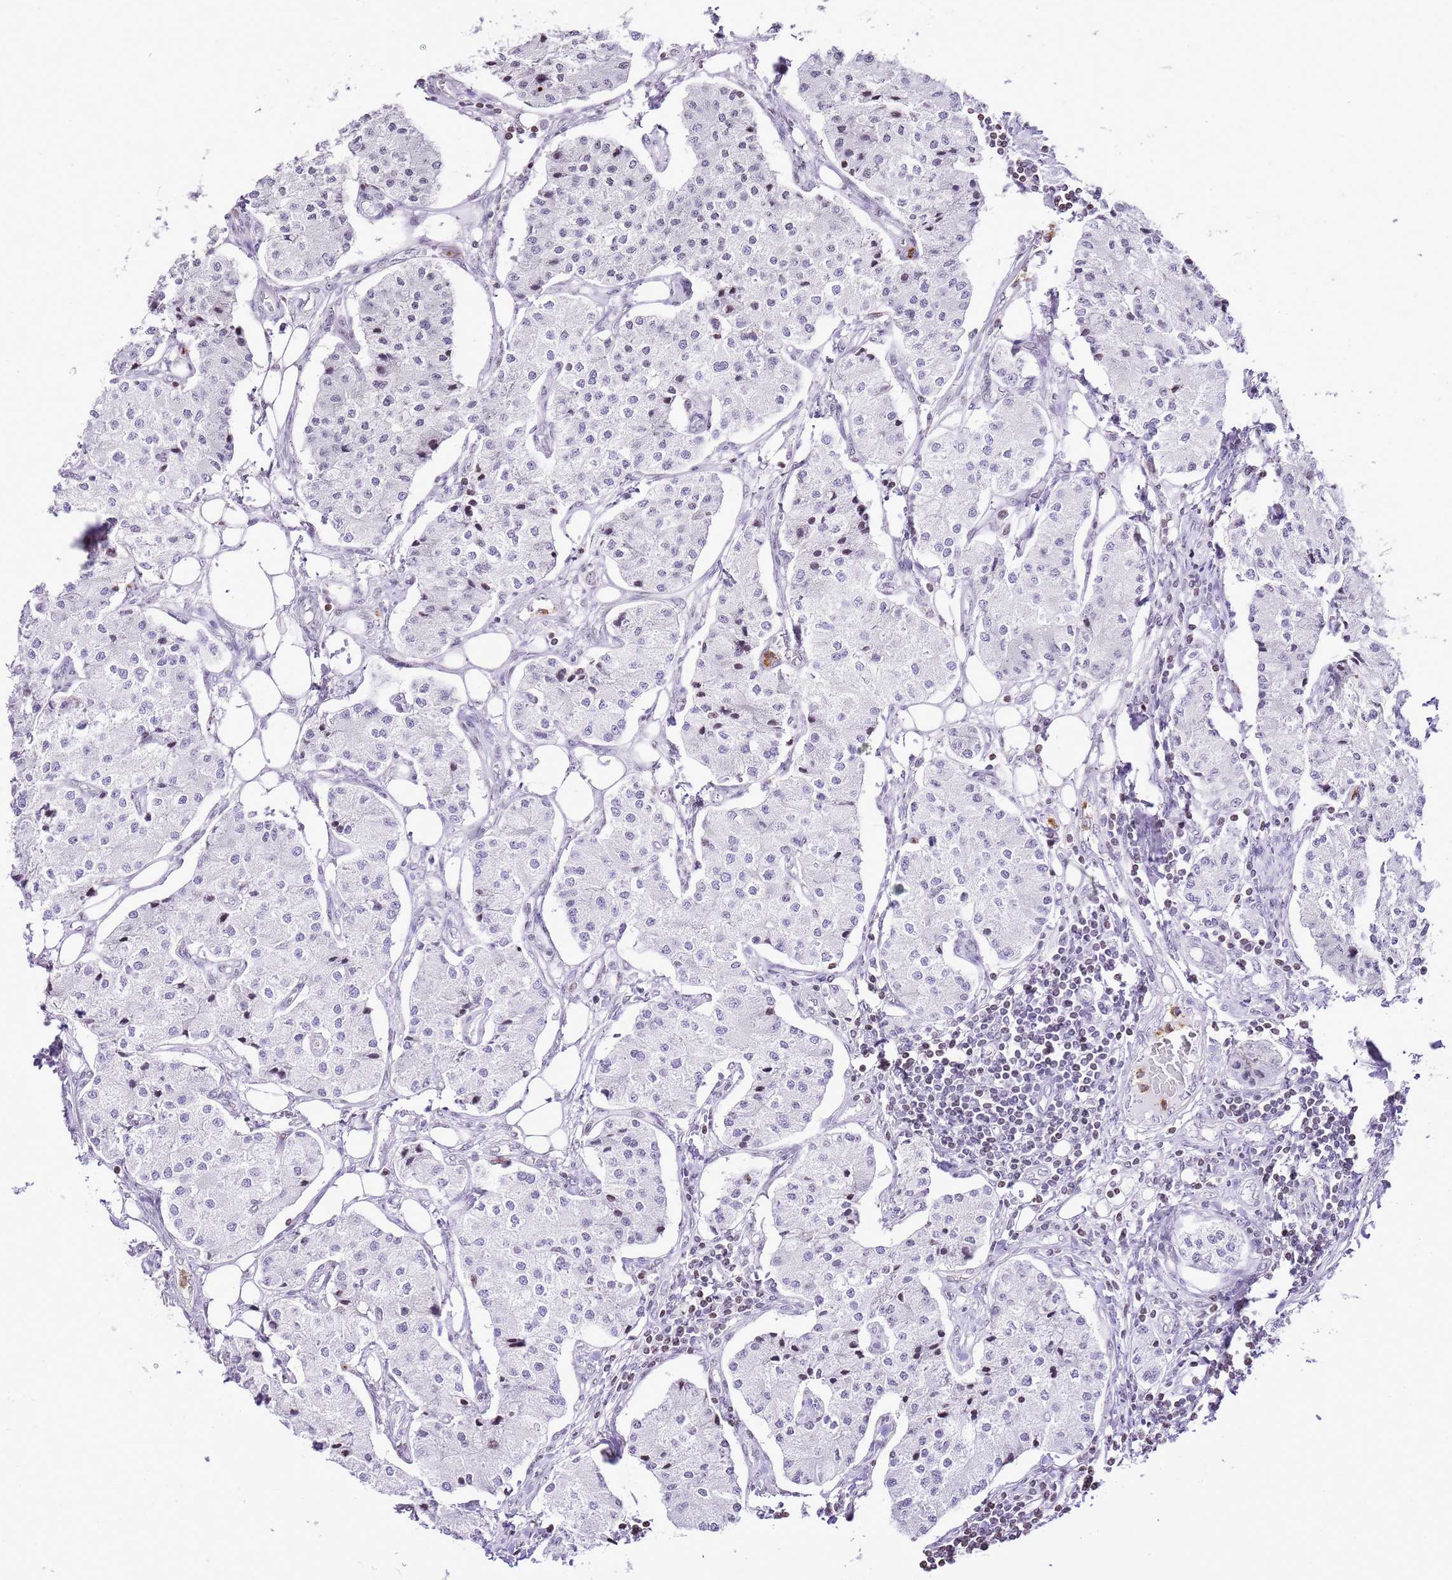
{"staining": {"intensity": "negative", "quantity": "none", "location": "none"}, "tissue": "carcinoid", "cell_type": "Tumor cells", "image_type": "cancer", "snomed": [{"axis": "morphology", "description": "Carcinoid, malignant, NOS"}, {"axis": "topography", "description": "Colon"}], "caption": "Malignant carcinoid was stained to show a protein in brown. There is no significant expression in tumor cells.", "gene": "PRR15", "patient": {"sex": "female", "age": 52}}